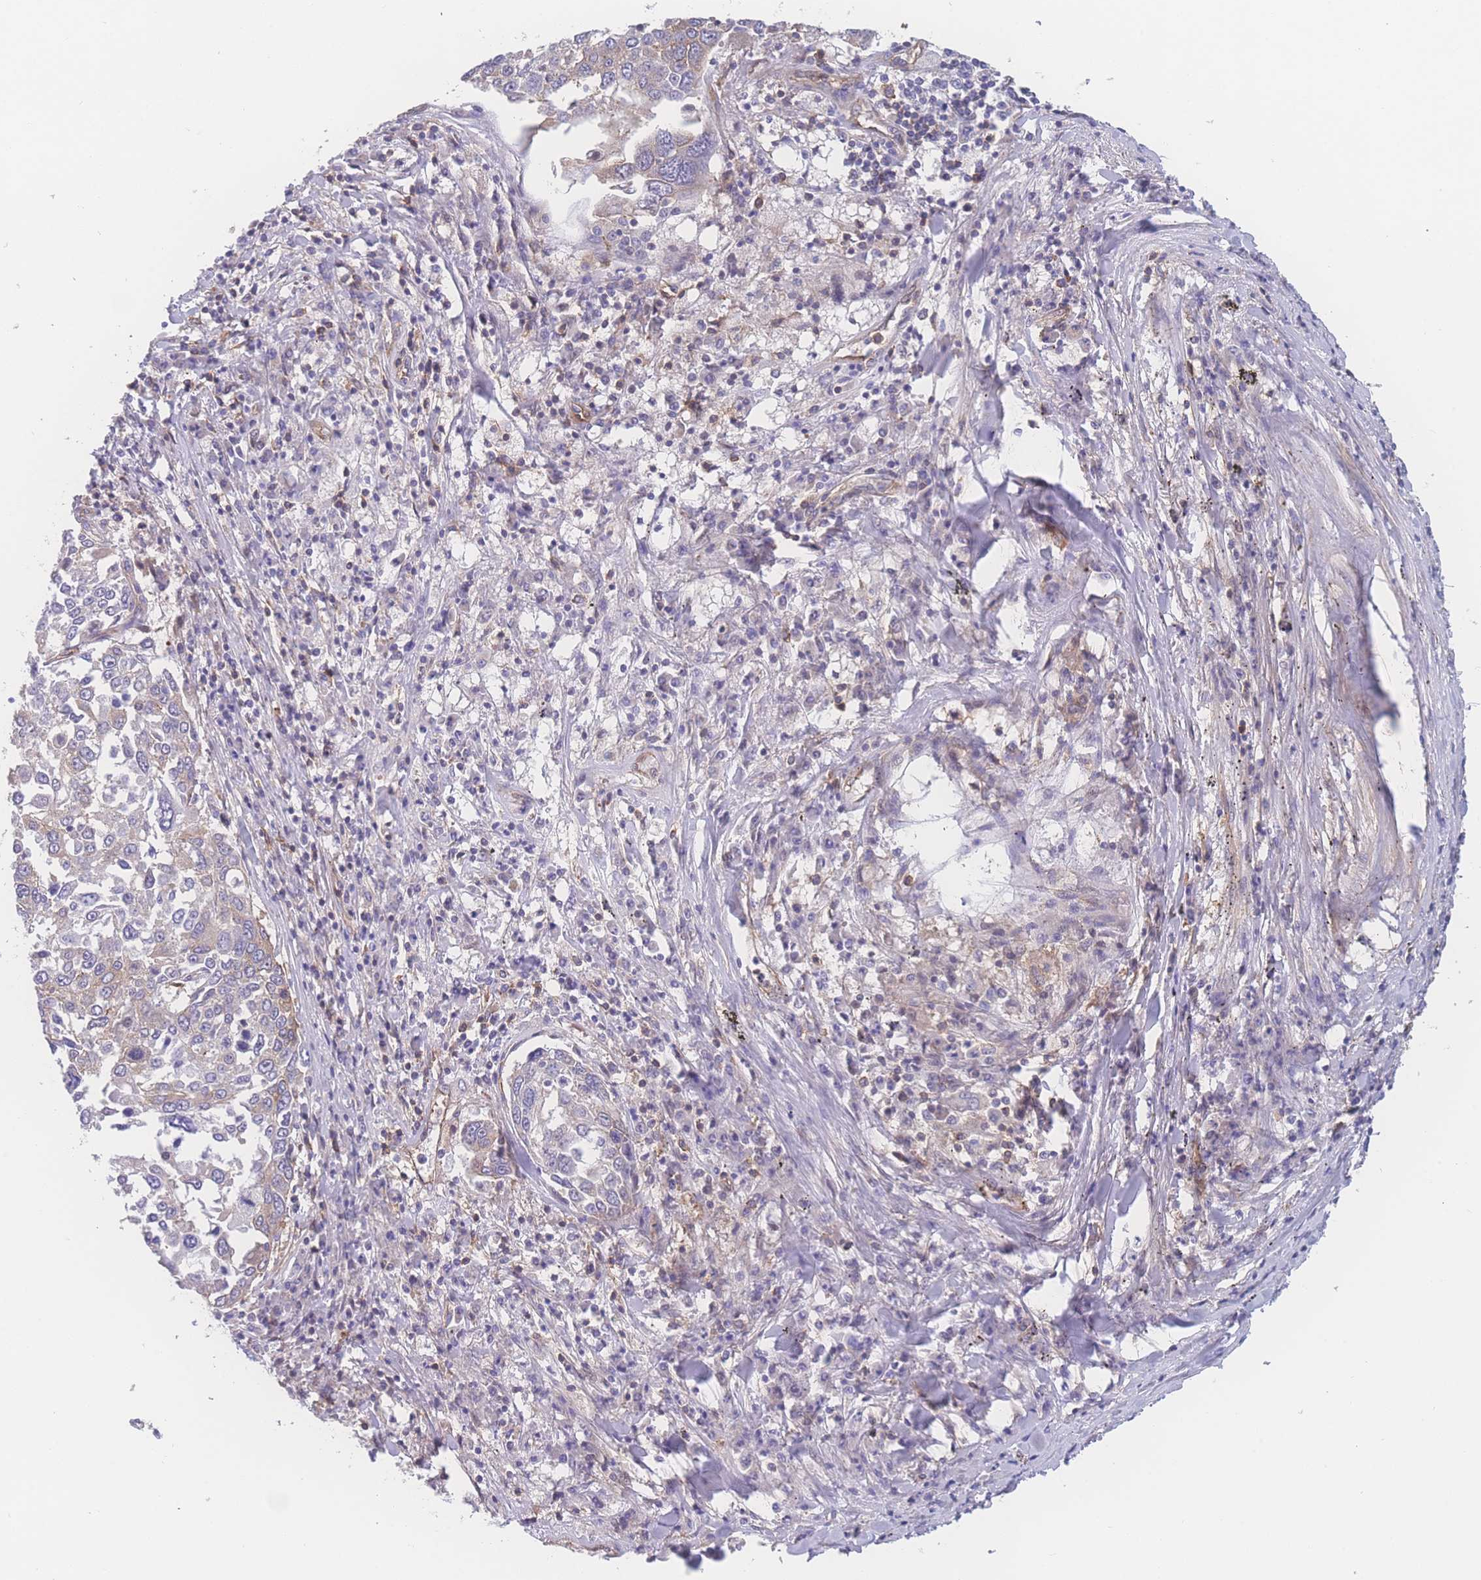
{"staining": {"intensity": "negative", "quantity": "none", "location": "none"}, "tissue": "lung cancer", "cell_type": "Tumor cells", "image_type": "cancer", "snomed": [{"axis": "morphology", "description": "Squamous cell carcinoma, NOS"}, {"axis": "topography", "description": "Lung"}], "caption": "Lung squamous cell carcinoma stained for a protein using immunohistochemistry (IHC) reveals no expression tumor cells.", "gene": "CFAP97", "patient": {"sex": "male", "age": 65}}